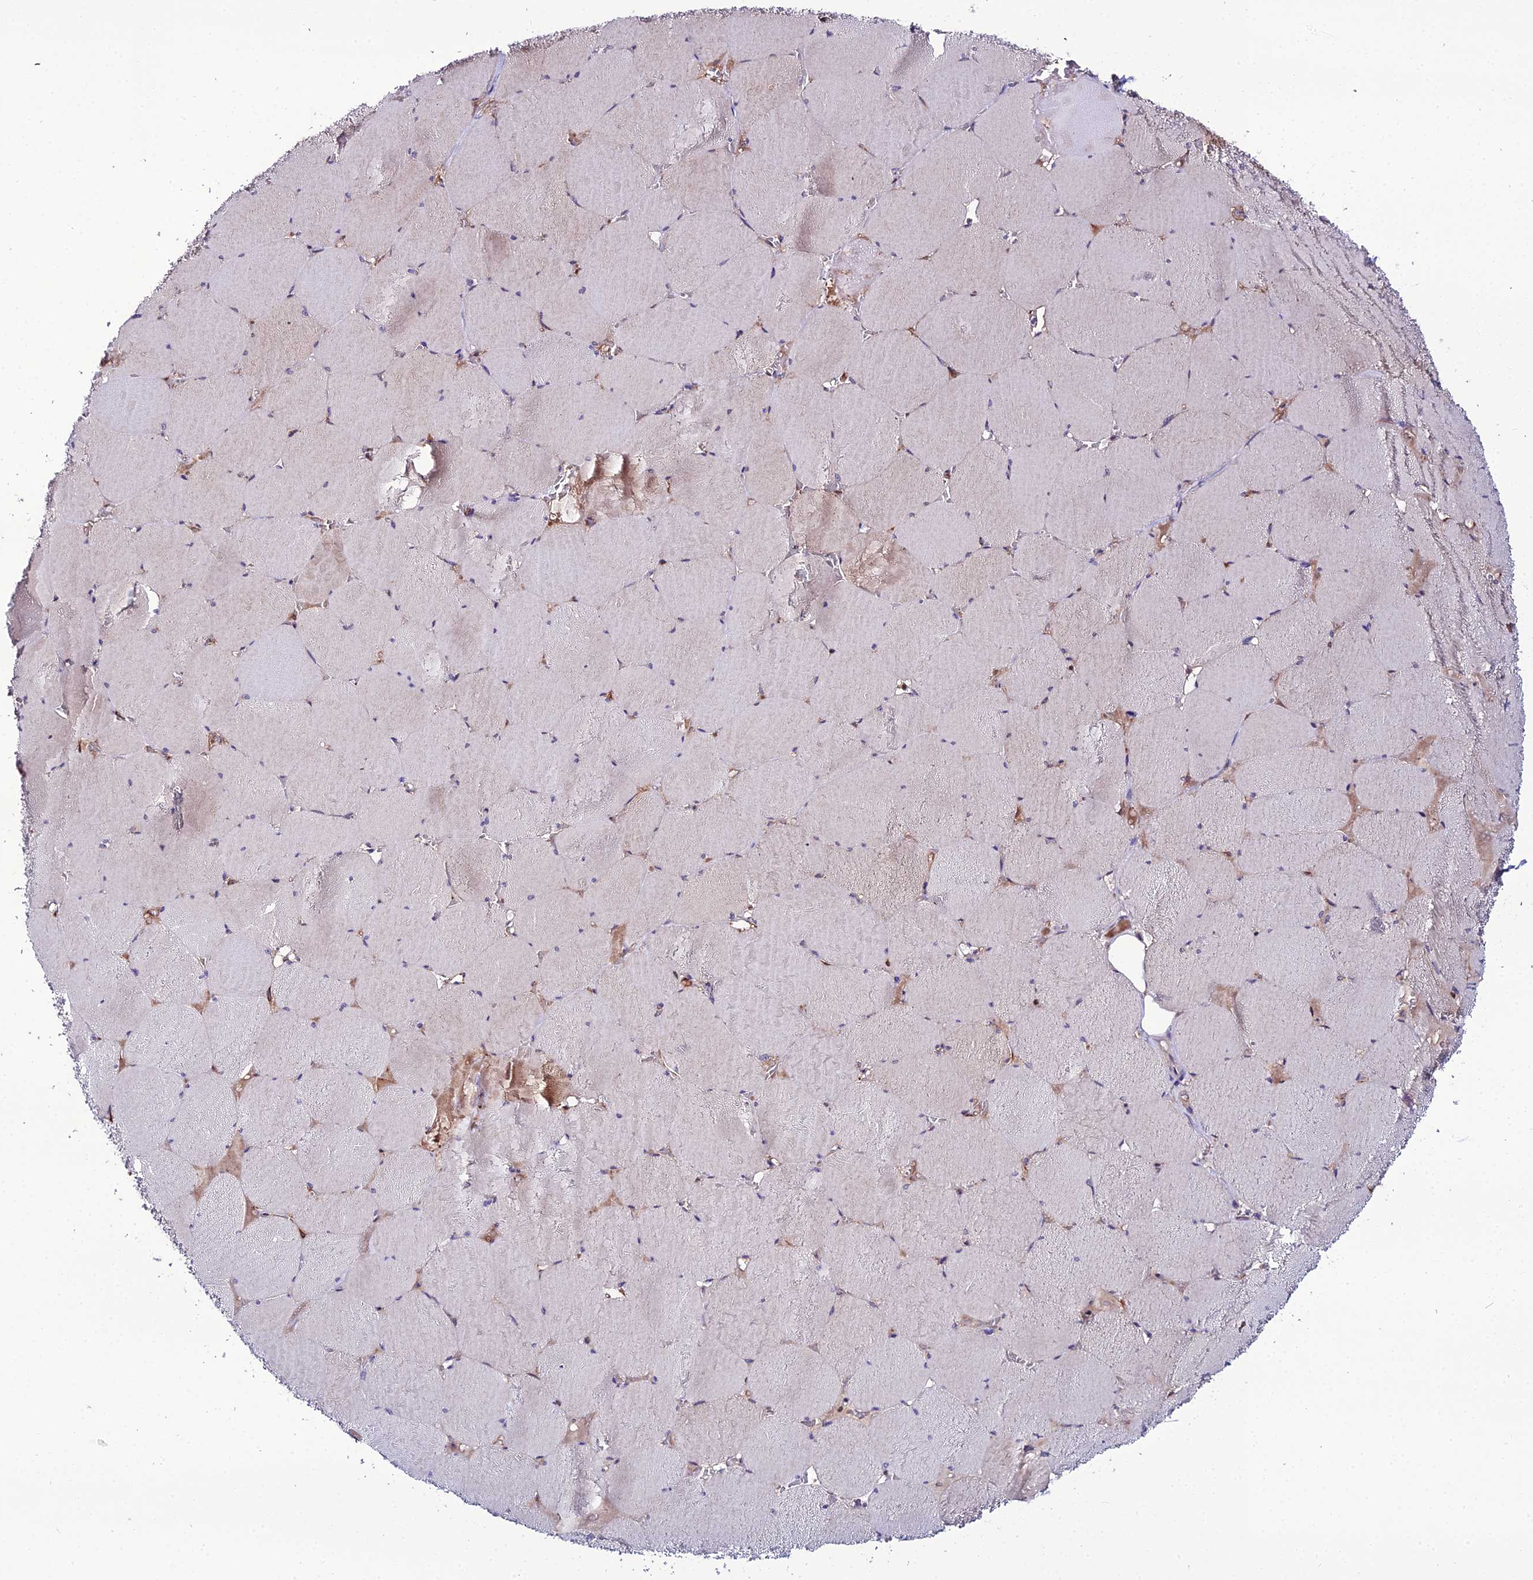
{"staining": {"intensity": "weak", "quantity": "<25%", "location": "cytoplasmic/membranous"}, "tissue": "skeletal muscle", "cell_type": "Myocytes", "image_type": "normal", "snomed": [{"axis": "morphology", "description": "Normal tissue, NOS"}, {"axis": "topography", "description": "Skeletal muscle"}, {"axis": "topography", "description": "Head-Neck"}], "caption": "This micrograph is of unremarkable skeletal muscle stained with immunohistochemistry (IHC) to label a protein in brown with the nuclei are counter-stained blue. There is no expression in myocytes. The staining was performed using DAB (3,3'-diaminobenzidine) to visualize the protein expression in brown, while the nuclei were stained in blue with hematoxylin (Magnification: 20x).", "gene": "MB21D2", "patient": {"sex": "male", "age": 66}}